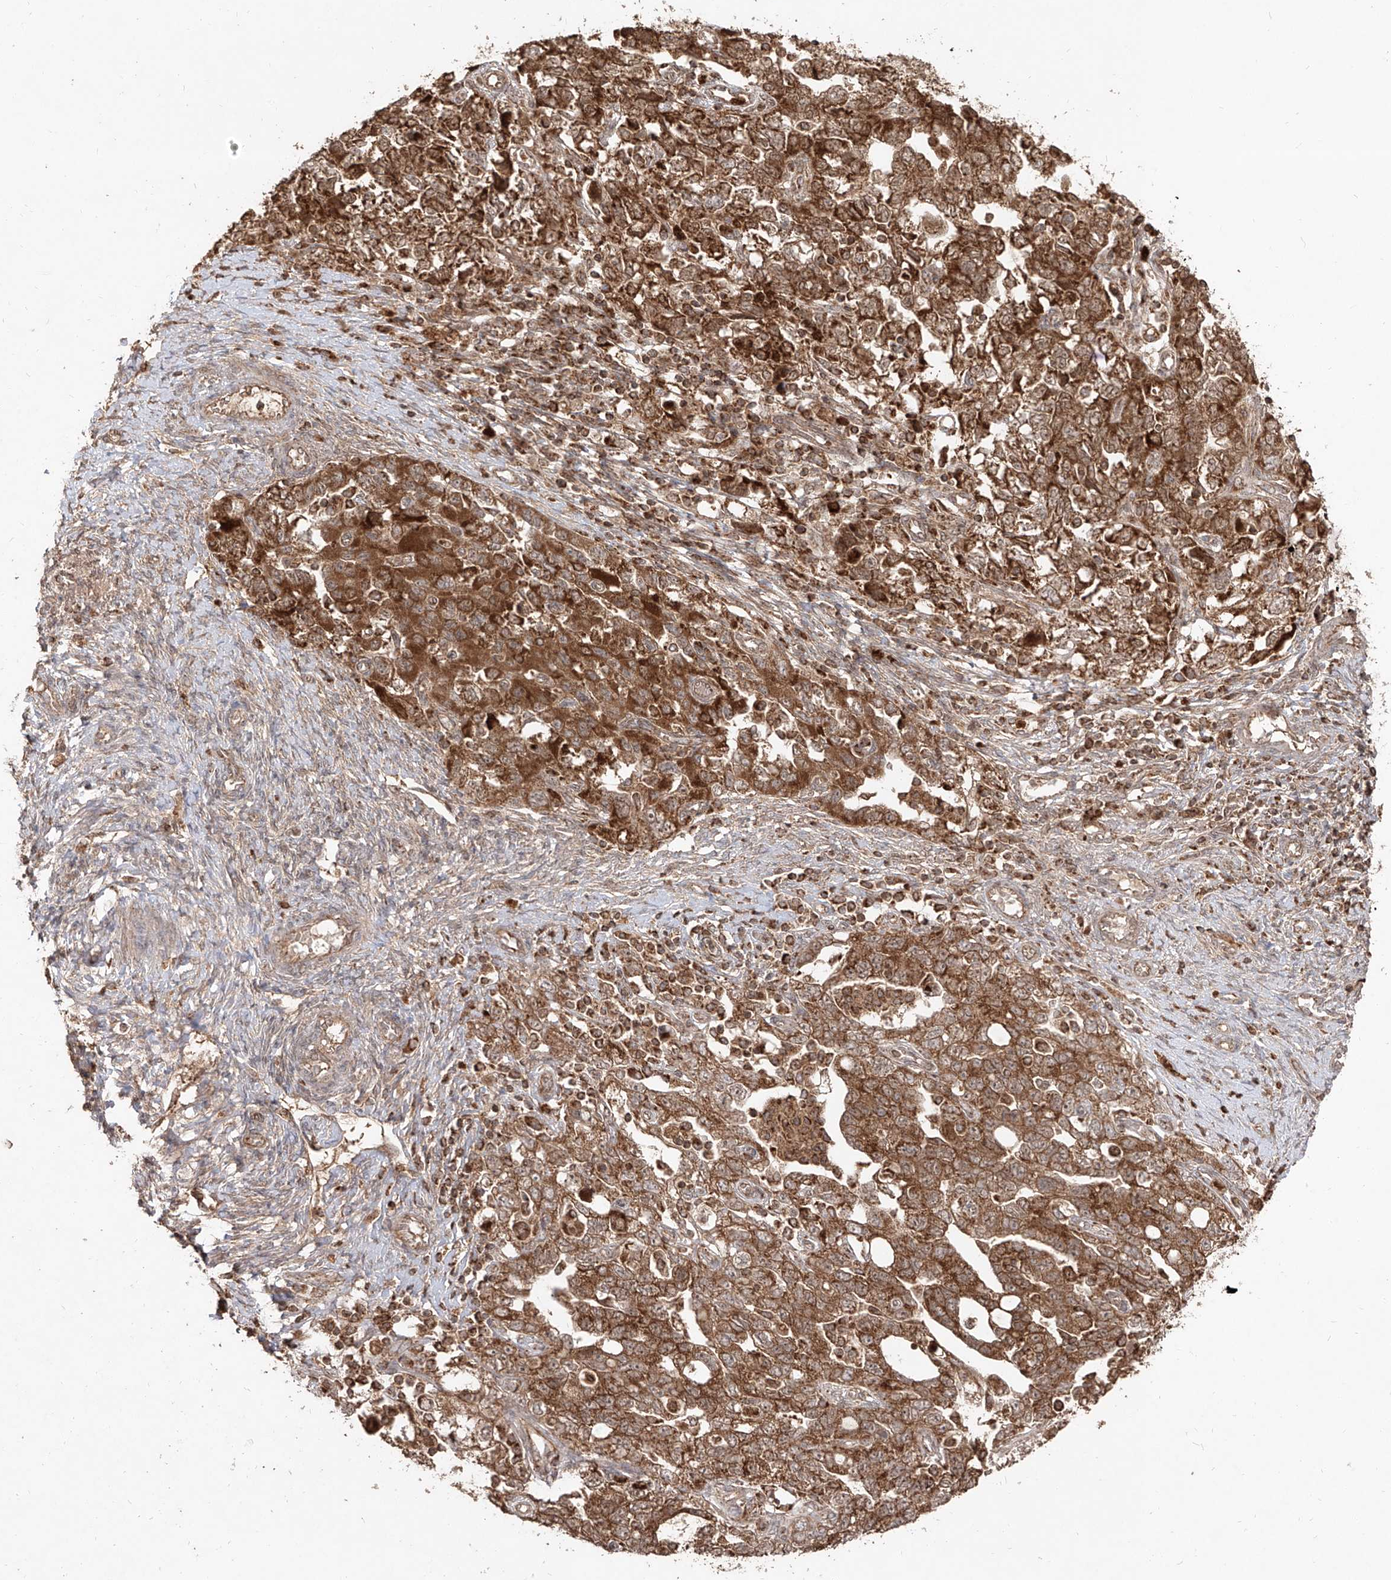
{"staining": {"intensity": "strong", "quantity": ">75%", "location": "cytoplasmic/membranous"}, "tissue": "ovarian cancer", "cell_type": "Tumor cells", "image_type": "cancer", "snomed": [{"axis": "morphology", "description": "Carcinoma, NOS"}, {"axis": "morphology", "description": "Cystadenocarcinoma, serous, NOS"}, {"axis": "topography", "description": "Ovary"}], "caption": "Brown immunohistochemical staining in human ovarian cancer exhibits strong cytoplasmic/membranous staining in about >75% of tumor cells. (IHC, brightfield microscopy, high magnification).", "gene": "AIM2", "patient": {"sex": "female", "age": 69}}